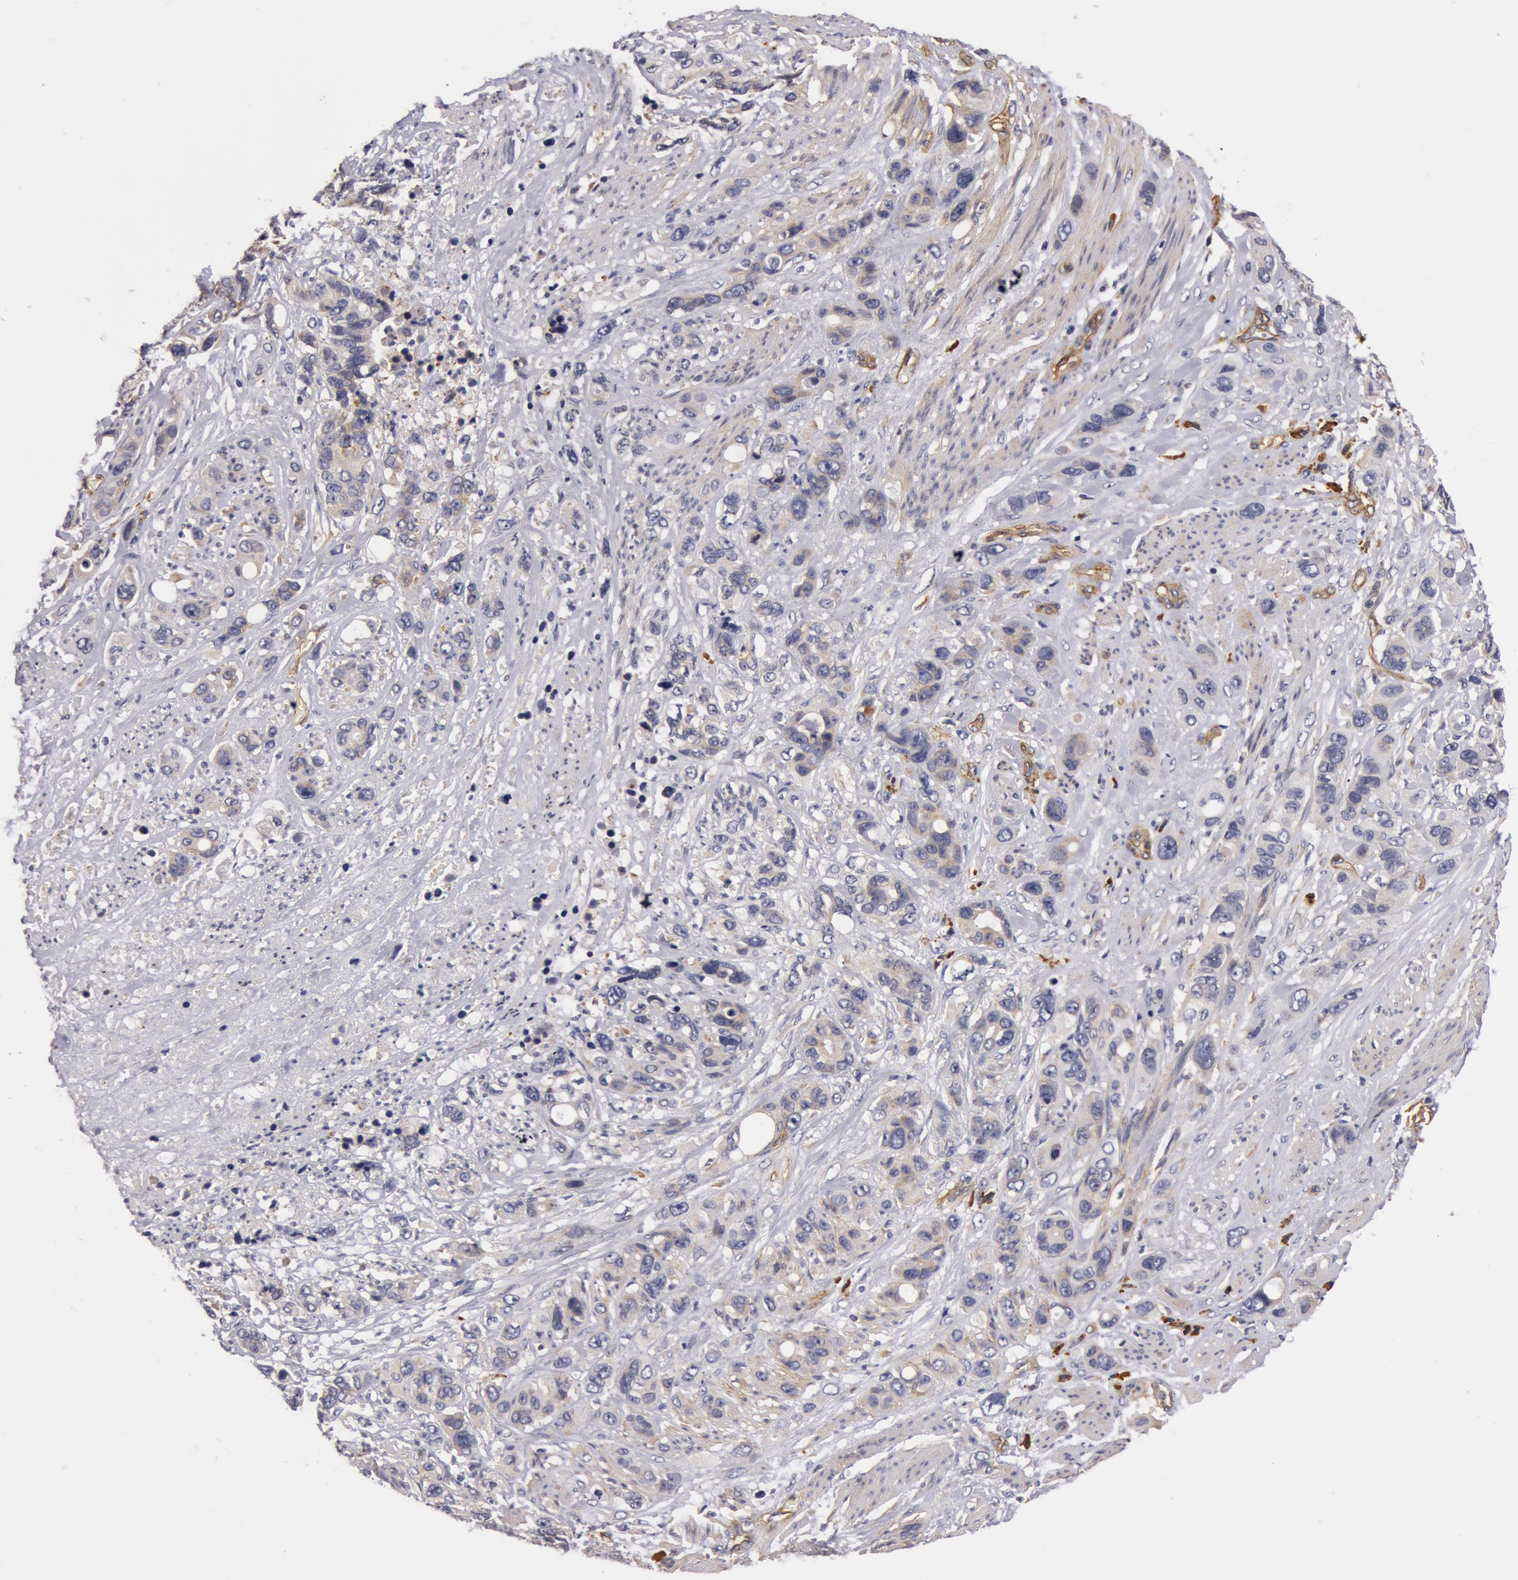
{"staining": {"intensity": "weak", "quantity": "<25%", "location": "cytoplasmic/membranous"}, "tissue": "stomach cancer", "cell_type": "Tumor cells", "image_type": "cancer", "snomed": [{"axis": "morphology", "description": "Adenocarcinoma, NOS"}, {"axis": "topography", "description": "Stomach, upper"}], "caption": "Immunohistochemistry histopathology image of neoplastic tissue: stomach cancer stained with DAB displays no significant protein expression in tumor cells.", "gene": "IL23A", "patient": {"sex": "male", "age": 47}}